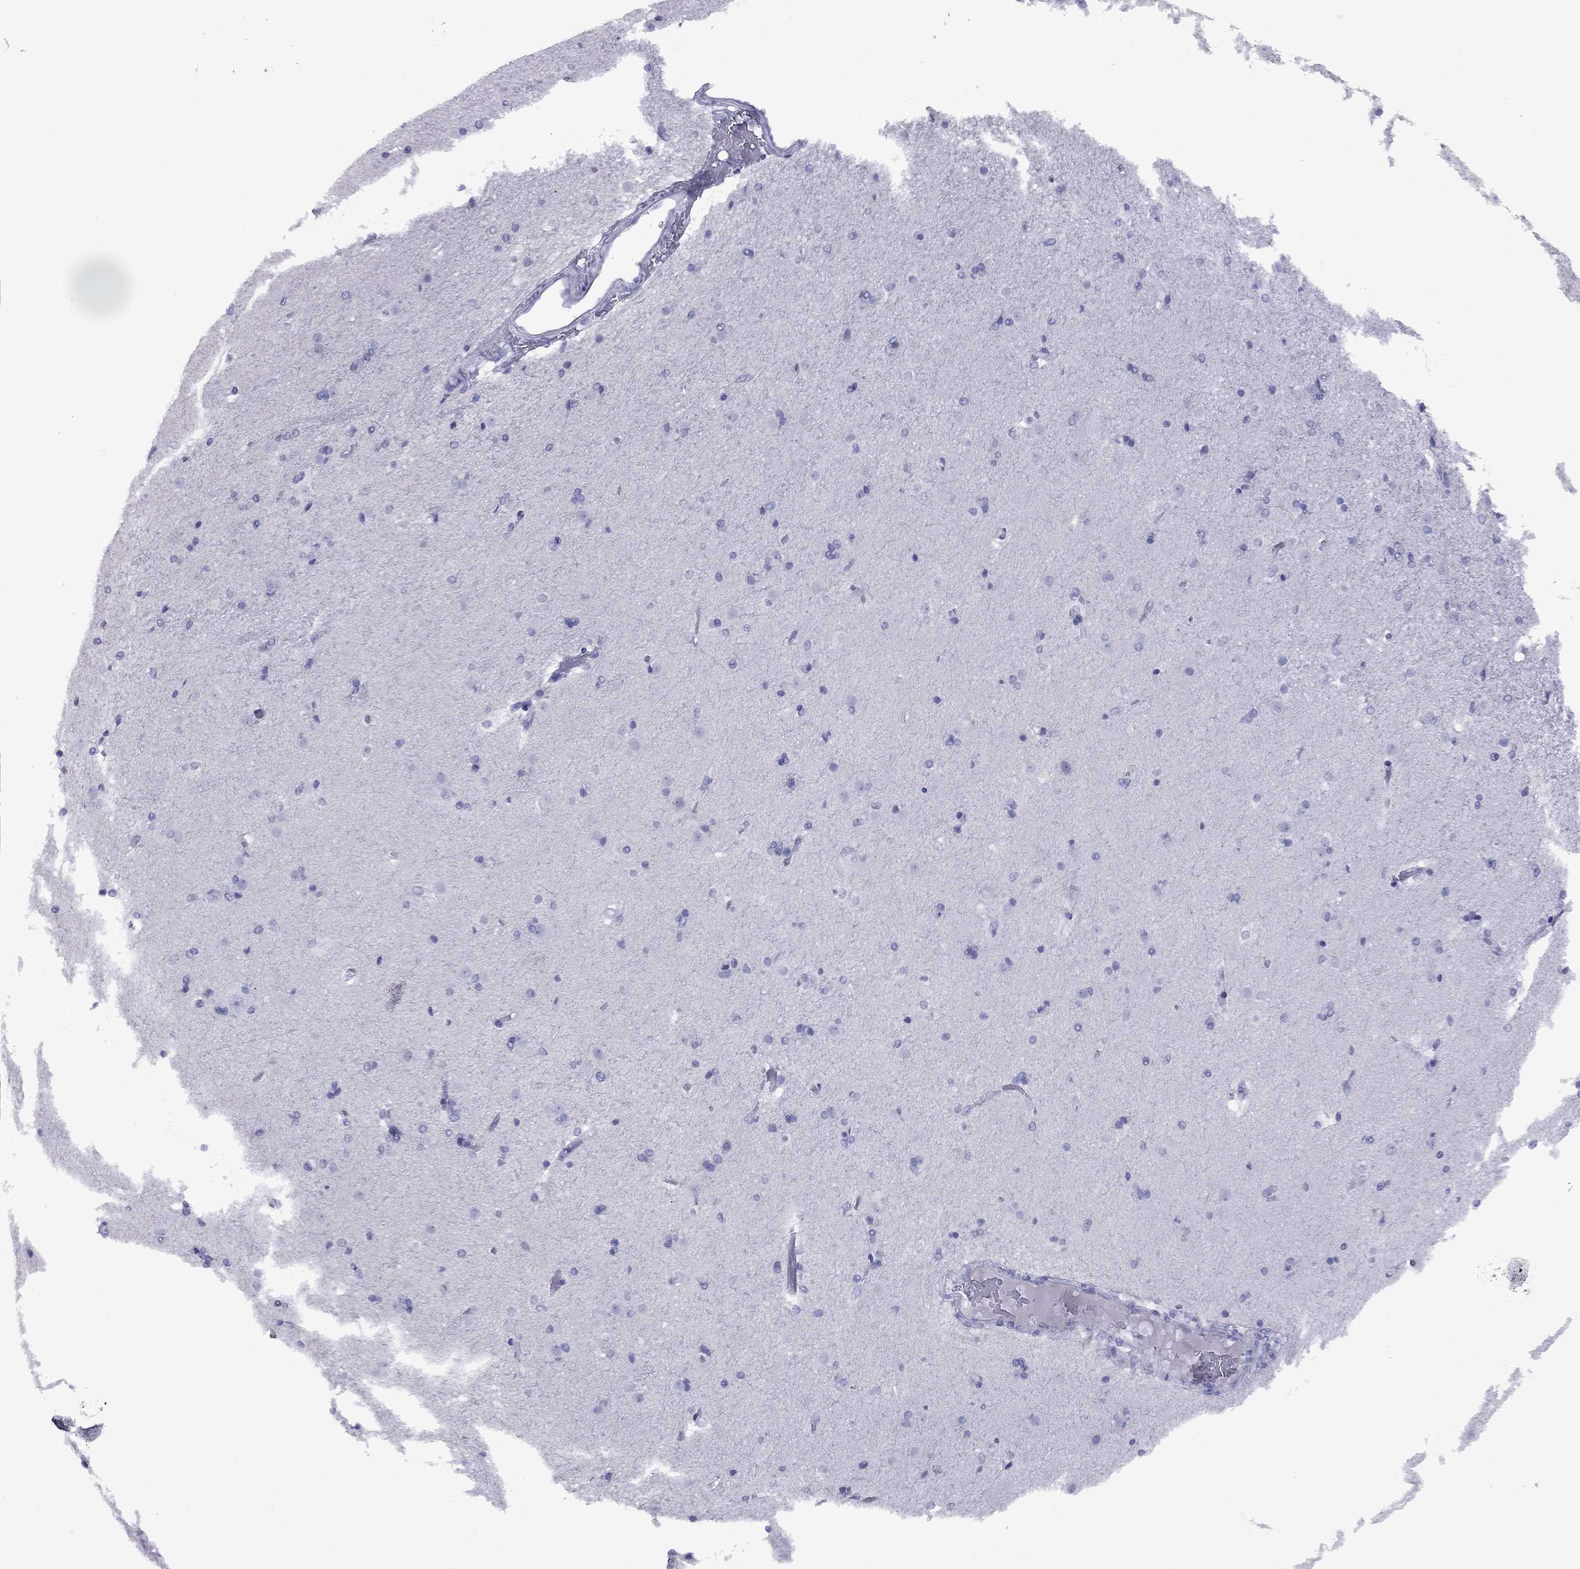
{"staining": {"intensity": "negative", "quantity": "none", "location": "none"}, "tissue": "caudate", "cell_type": "Glial cells", "image_type": "normal", "snomed": [{"axis": "morphology", "description": "Normal tissue, NOS"}, {"axis": "topography", "description": "Lateral ventricle wall"}], "caption": "The image exhibits no staining of glial cells in unremarkable caudate.", "gene": "FSCN3", "patient": {"sex": "male", "age": 54}}